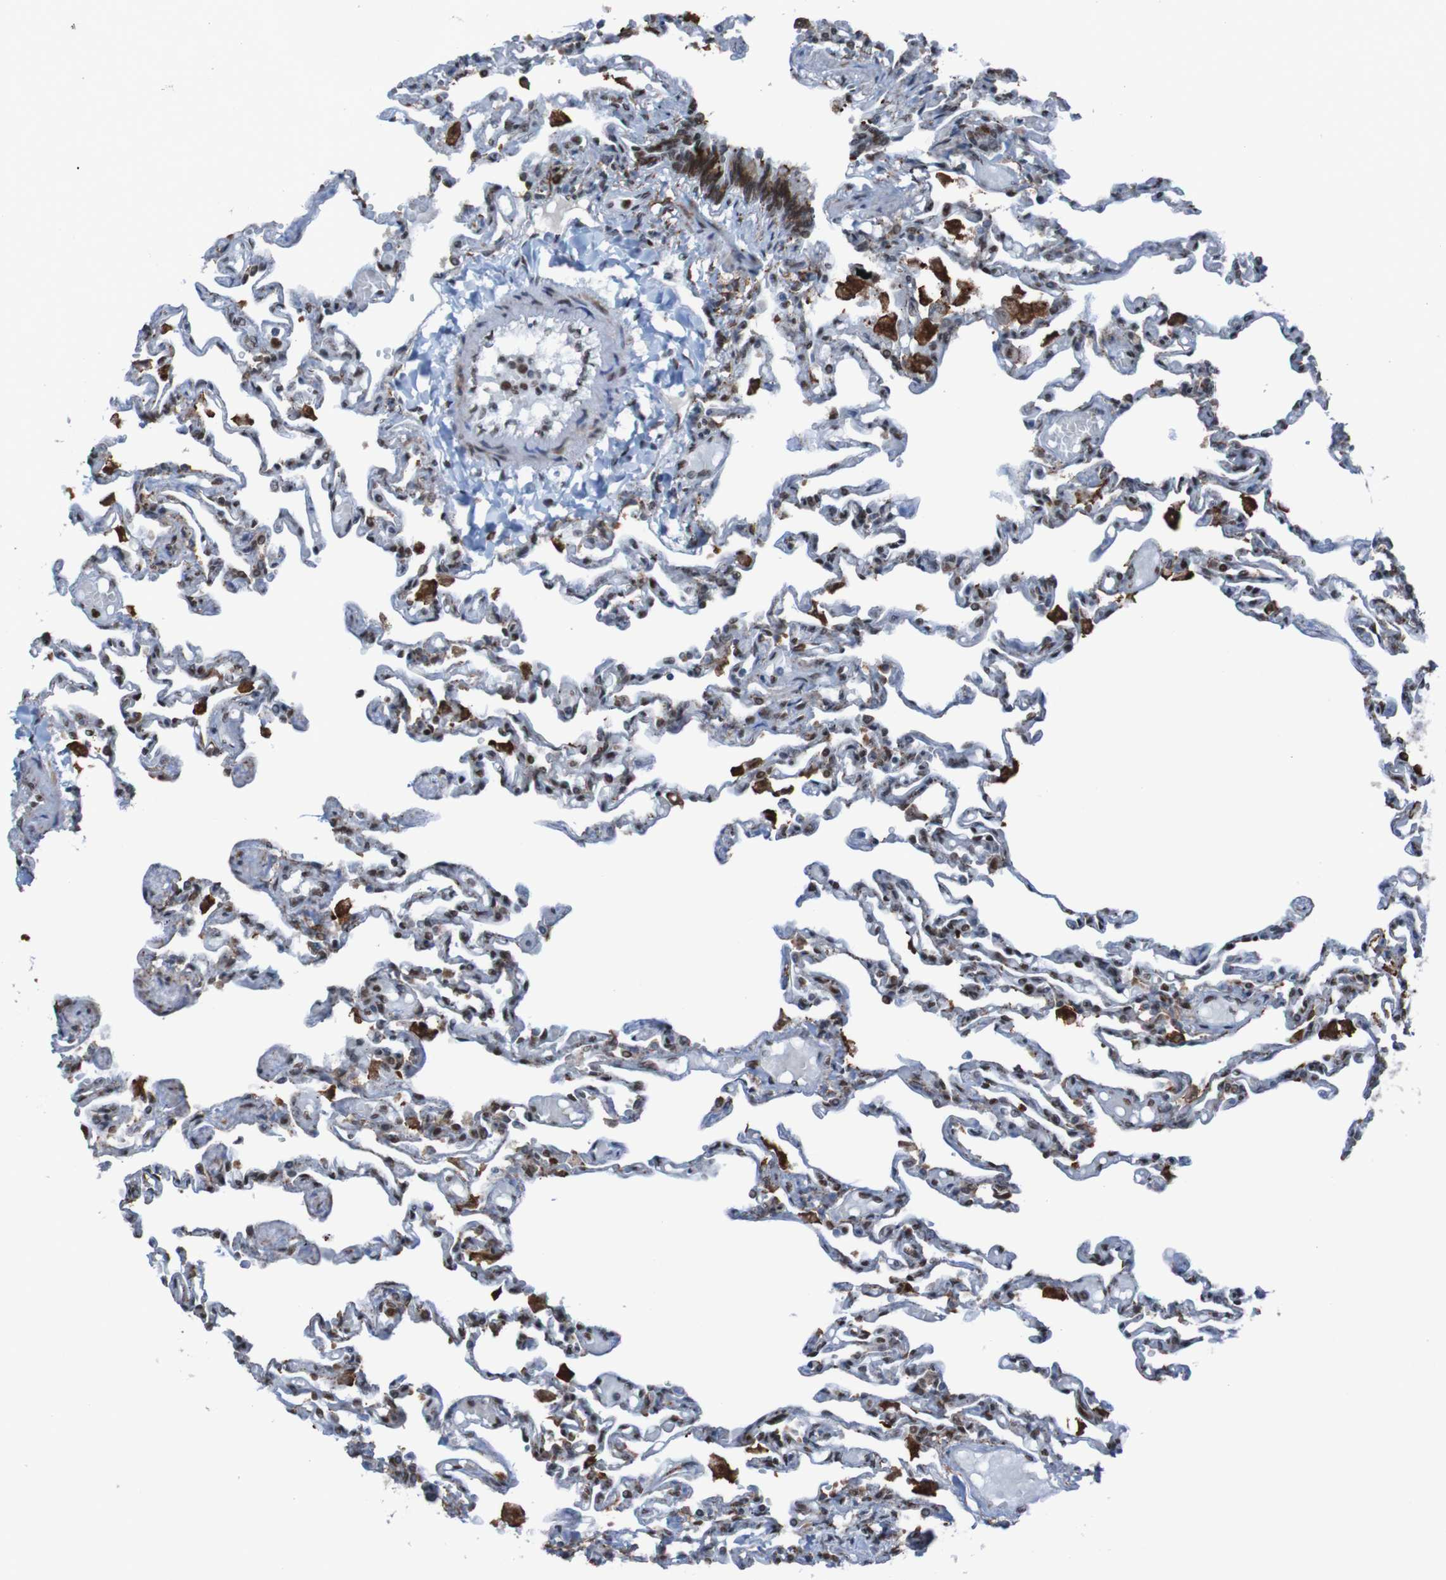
{"staining": {"intensity": "strong", "quantity": "25%-75%", "location": "cytoplasmic/membranous,nuclear"}, "tissue": "lung", "cell_type": "Alveolar cells", "image_type": "normal", "snomed": [{"axis": "morphology", "description": "Normal tissue, NOS"}, {"axis": "topography", "description": "Lung"}], "caption": "The immunohistochemical stain shows strong cytoplasmic/membranous,nuclear expression in alveolar cells of normal lung.", "gene": "PHF2", "patient": {"sex": "male", "age": 21}}